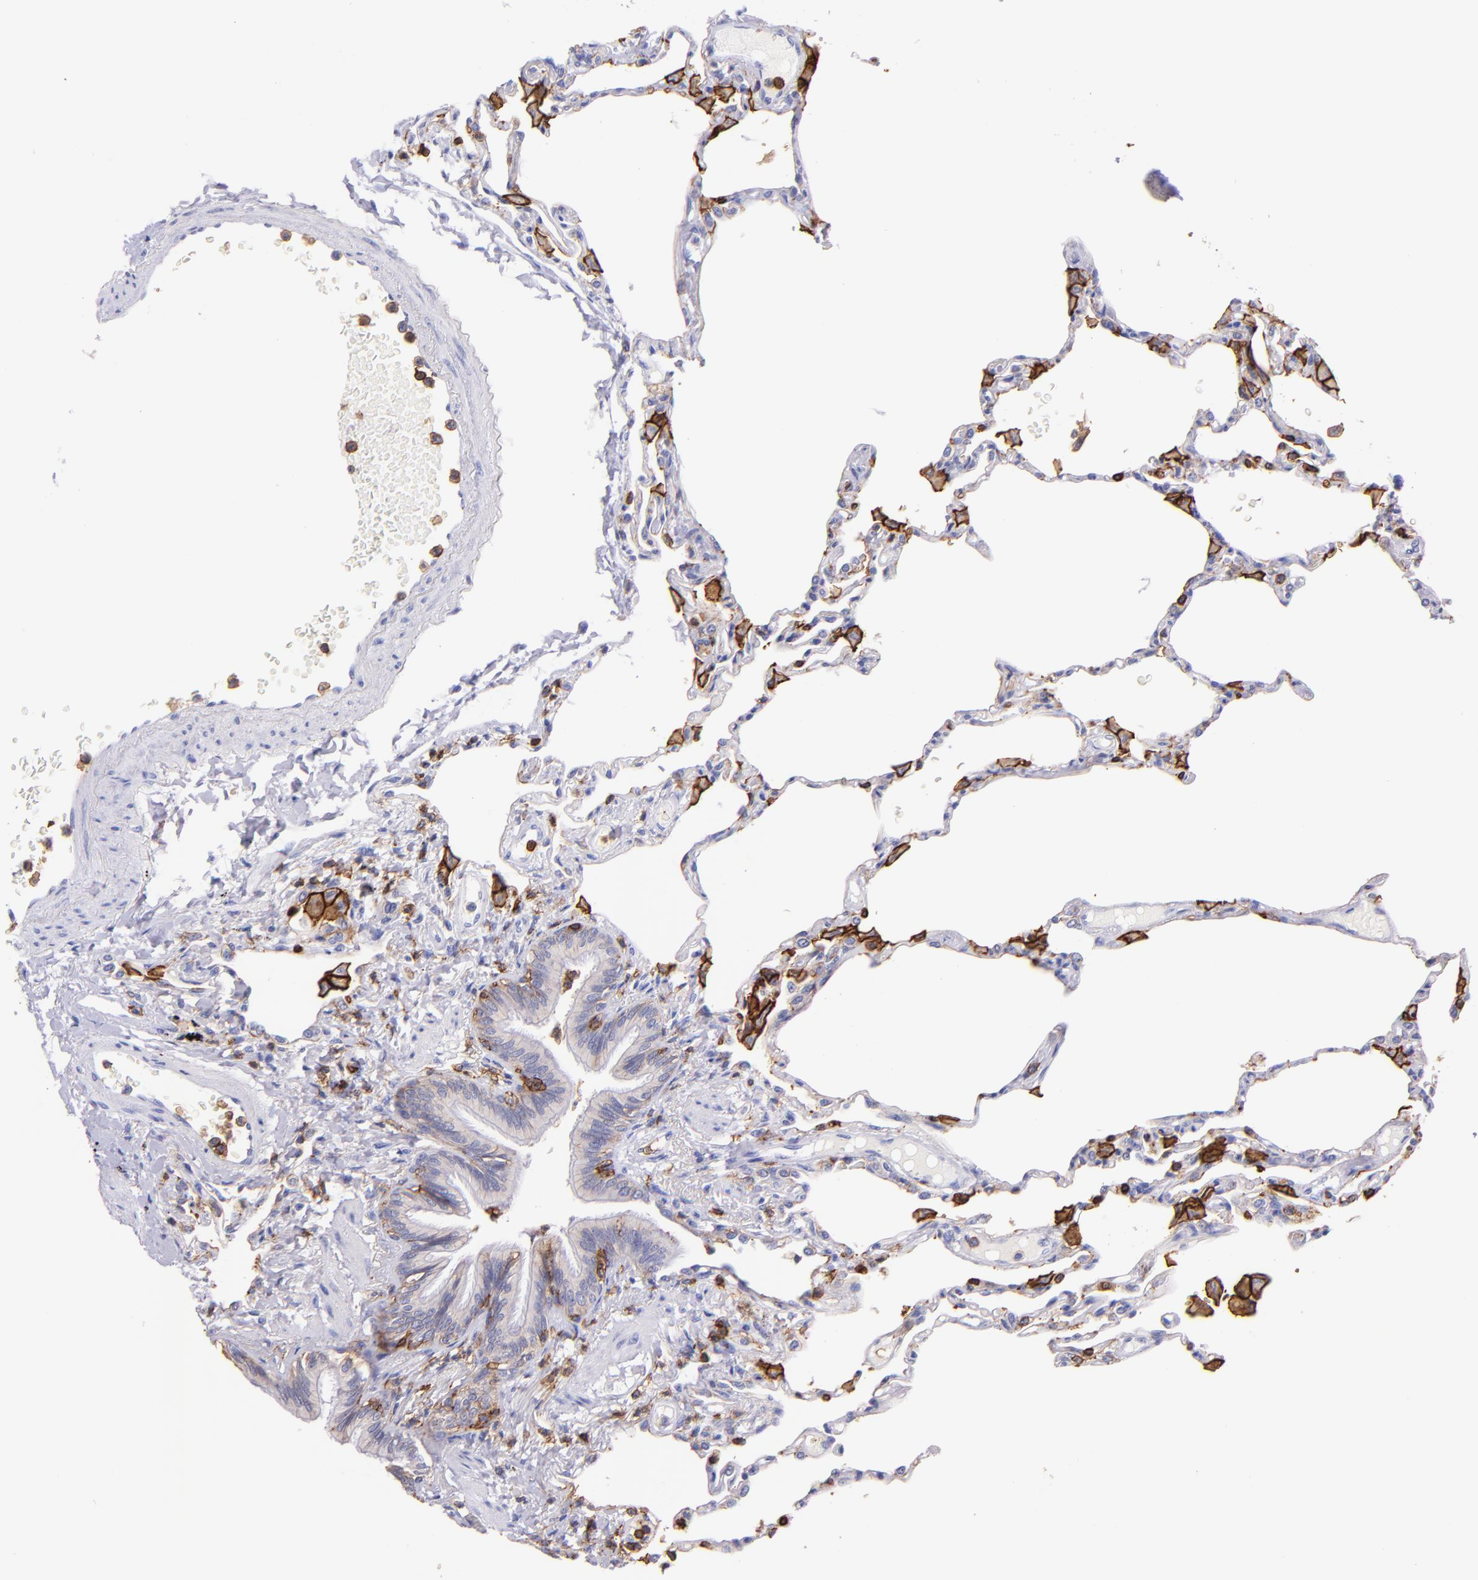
{"staining": {"intensity": "negative", "quantity": "none", "location": "none"}, "tissue": "lung", "cell_type": "Alveolar cells", "image_type": "normal", "snomed": [{"axis": "morphology", "description": "Normal tissue, NOS"}, {"axis": "topography", "description": "Lung"}], "caption": "Immunohistochemistry photomicrograph of unremarkable human lung stained for a protein (brown), which displays no expression in alveolar cells.", "gene": "SPN", "patient": {"sex": "female", "age": 49}}